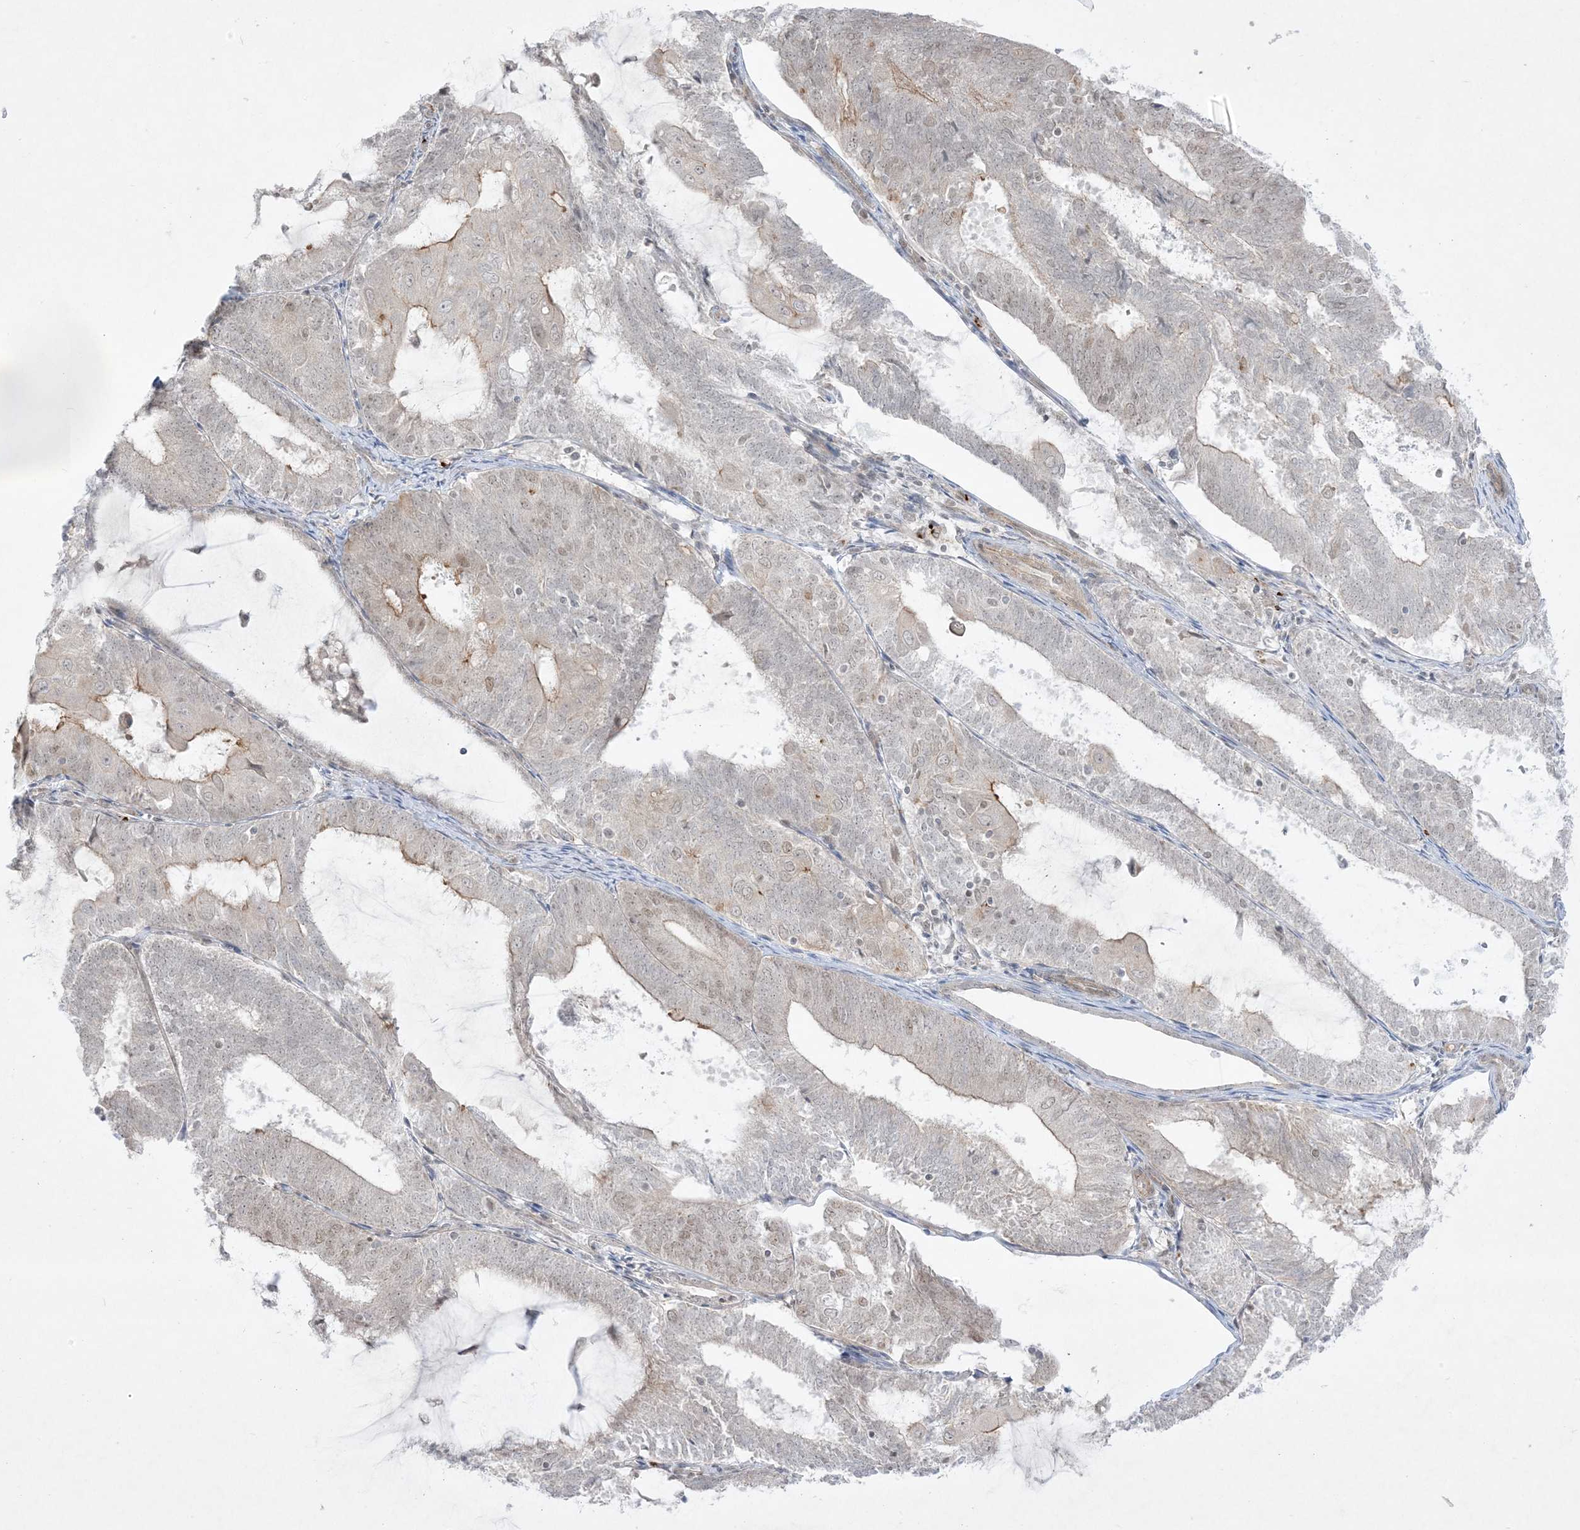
{"staining": {"intensity": "moderate", "quantity": "<25%", "location": "cytoplasmic/membranous"}, "tissue": "endometrial cancer", "cell_type": "Tumor cells", "image_type": "cancer", "snomed": [{"axis": "morphology", "description": "Adenocarcinoma, NOS"}, {"axis": "topography", "description": "Endometrium"}], "caption": "Moderate cytoplasmic/membranous staining for a protein is seen in about <25% of tumor cells of adenocarcinoma (endometrial) using immunohistochemistry.", "gene": "PTK6", "patient": {"sex": "female", "age": 81}}